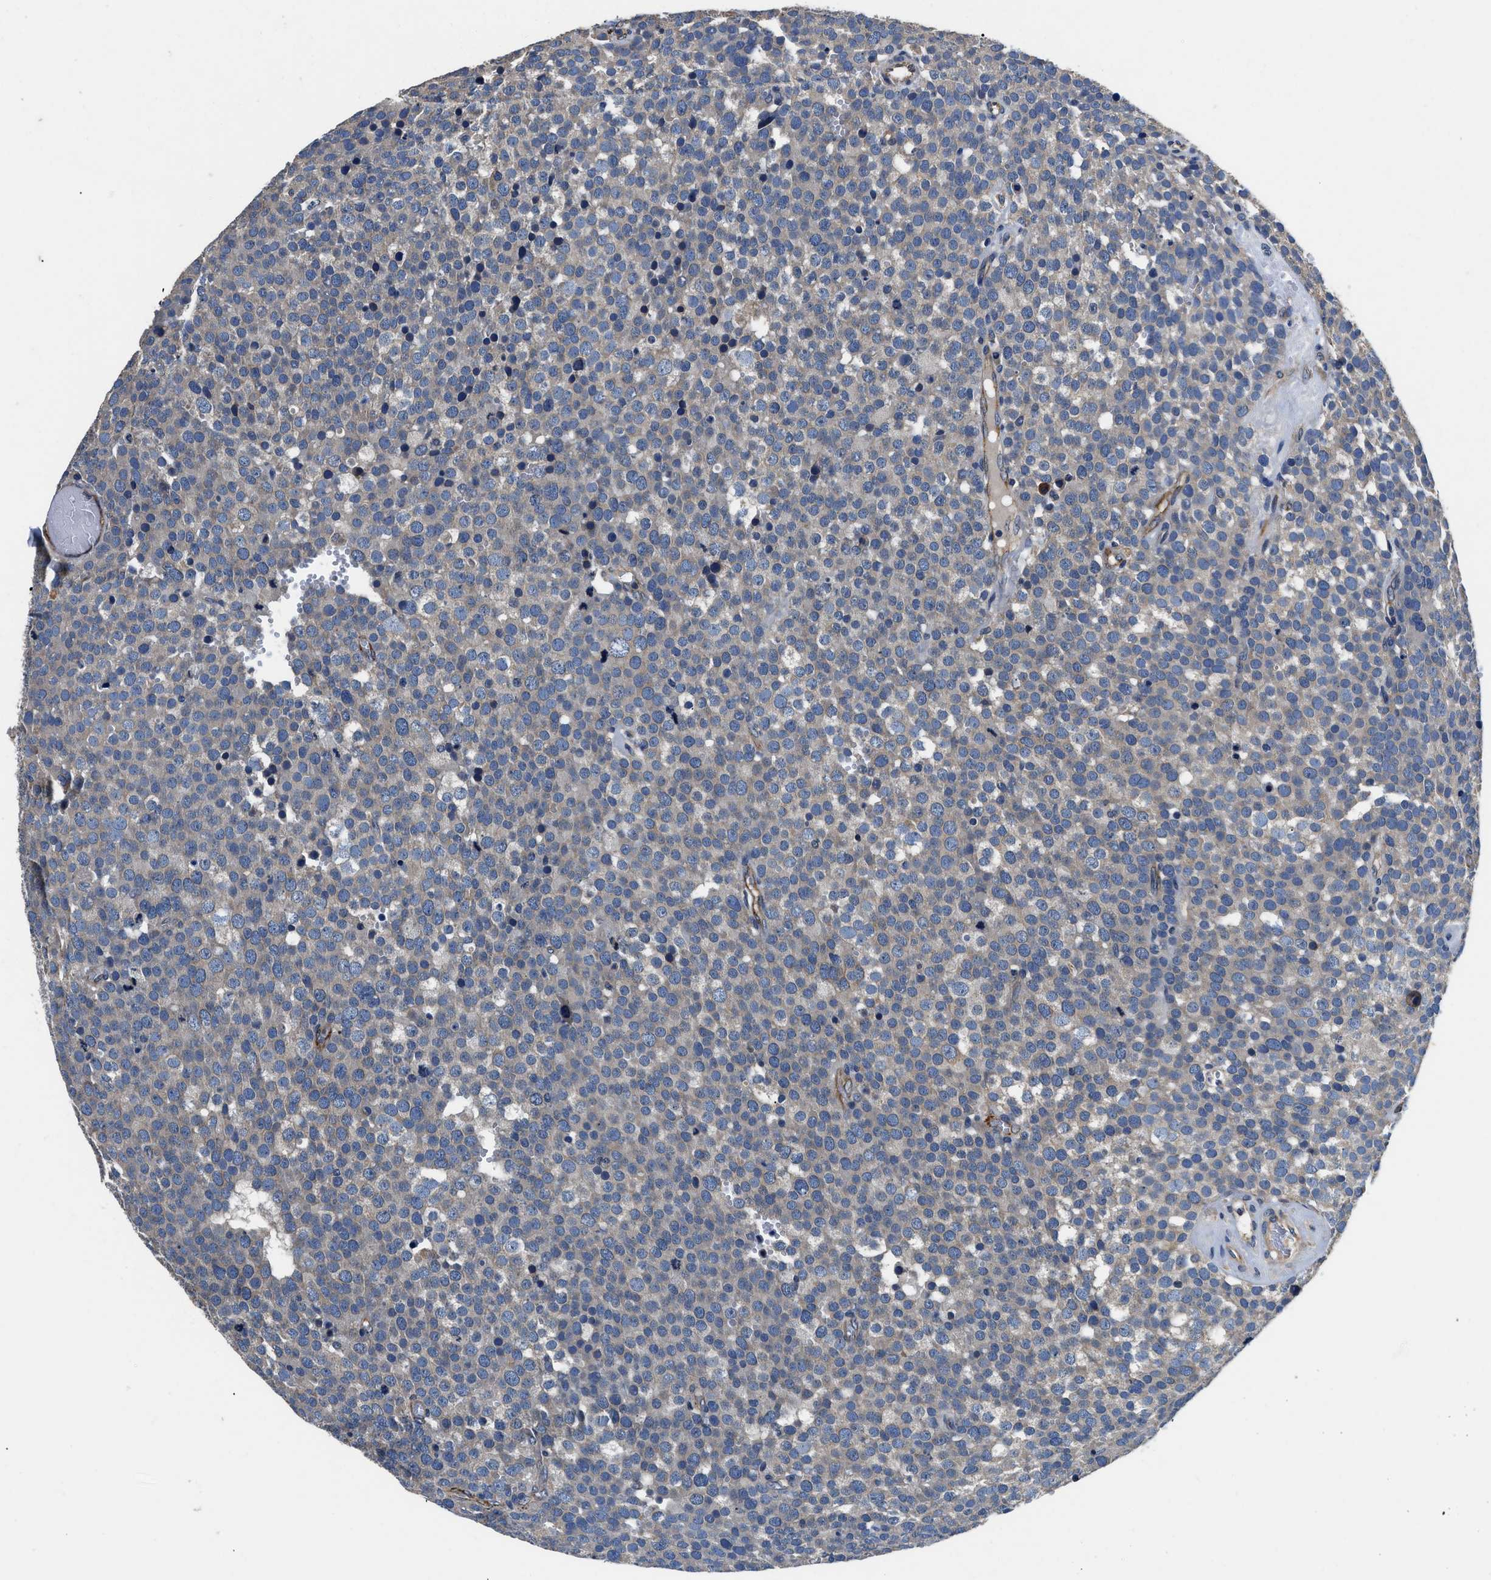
{"staining": {"intensity": "negative", "quantity": "none", "location": "none"}, "tissue": "testis cancer", "cell_type": "Tumor cells", "image_type": "cancer", "snomed": [{"axis": "morphology", "description": "Normal tissue, NOS"}, {"axis": "morphology", "description": "Seminoma, NOS"}, {"axis": "topography", "description": "Testis"}], "caption": "There is no significant staining in tumor cells of testis cancer. (DAB (3,3'-diaminobenzidine) IHC visualized using brightfield microscopy, high magnification).", "gene": "DHRS7B", "patient": {"sex": "male", "age": 71}}